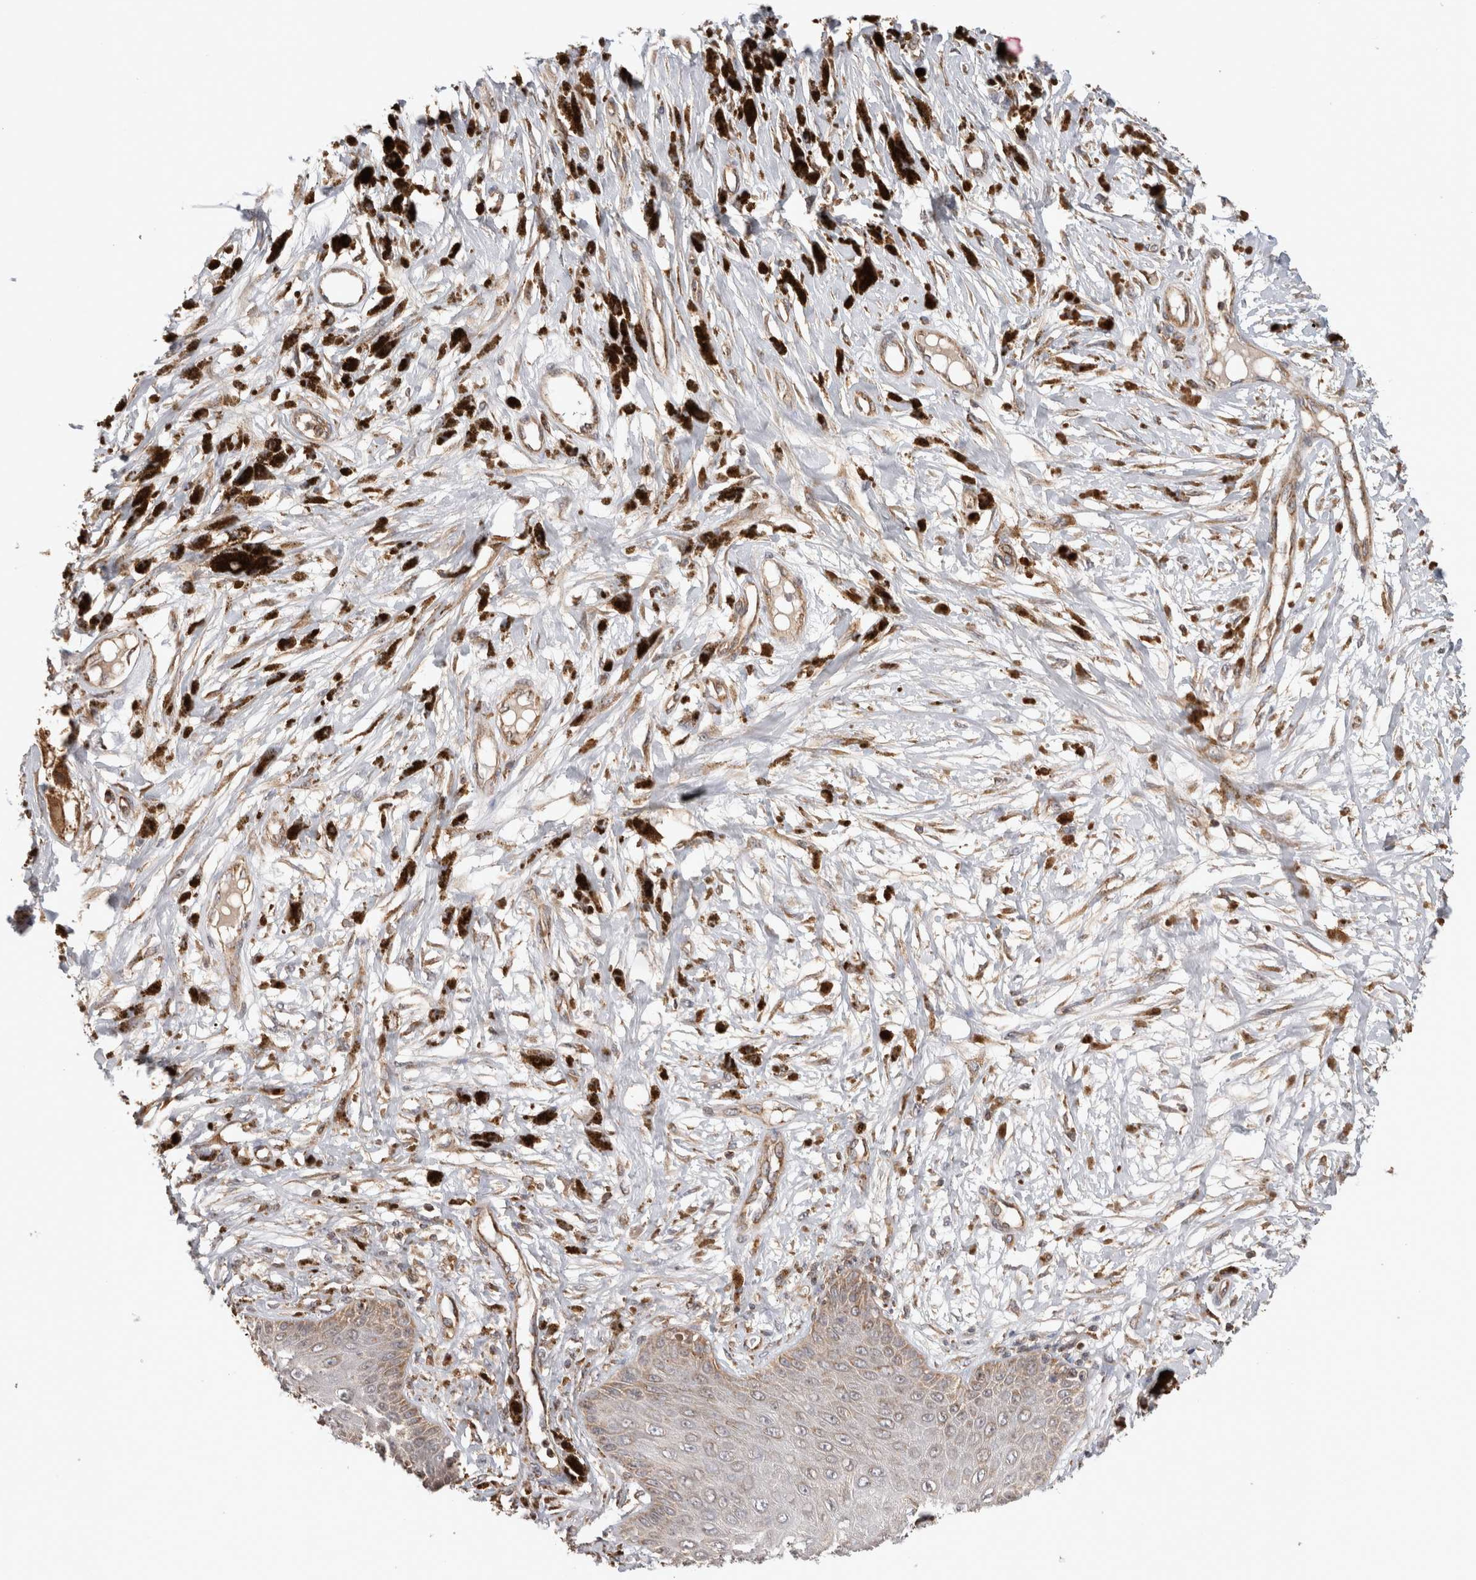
{"staining": {"intensity": "strong", "quantity": ">75%", "location": "cytoplasmic/membranous"}, "tissue": "melanoma", "cell_type": "Tumor cells", "image_type": "cancer", "snomed": [{"axis": "morphology", "description": "Malignant melanoma, NOS"}, {"axis": "topography", "description": "Skin"}], "caption": "A micrograph of melanoma stained for a protein demonstrates strong cytoplasmic/membranous brown staining in tumor cells.", "gene": "IMMP2L", "patient": {"sex": "male", "age": 88}}